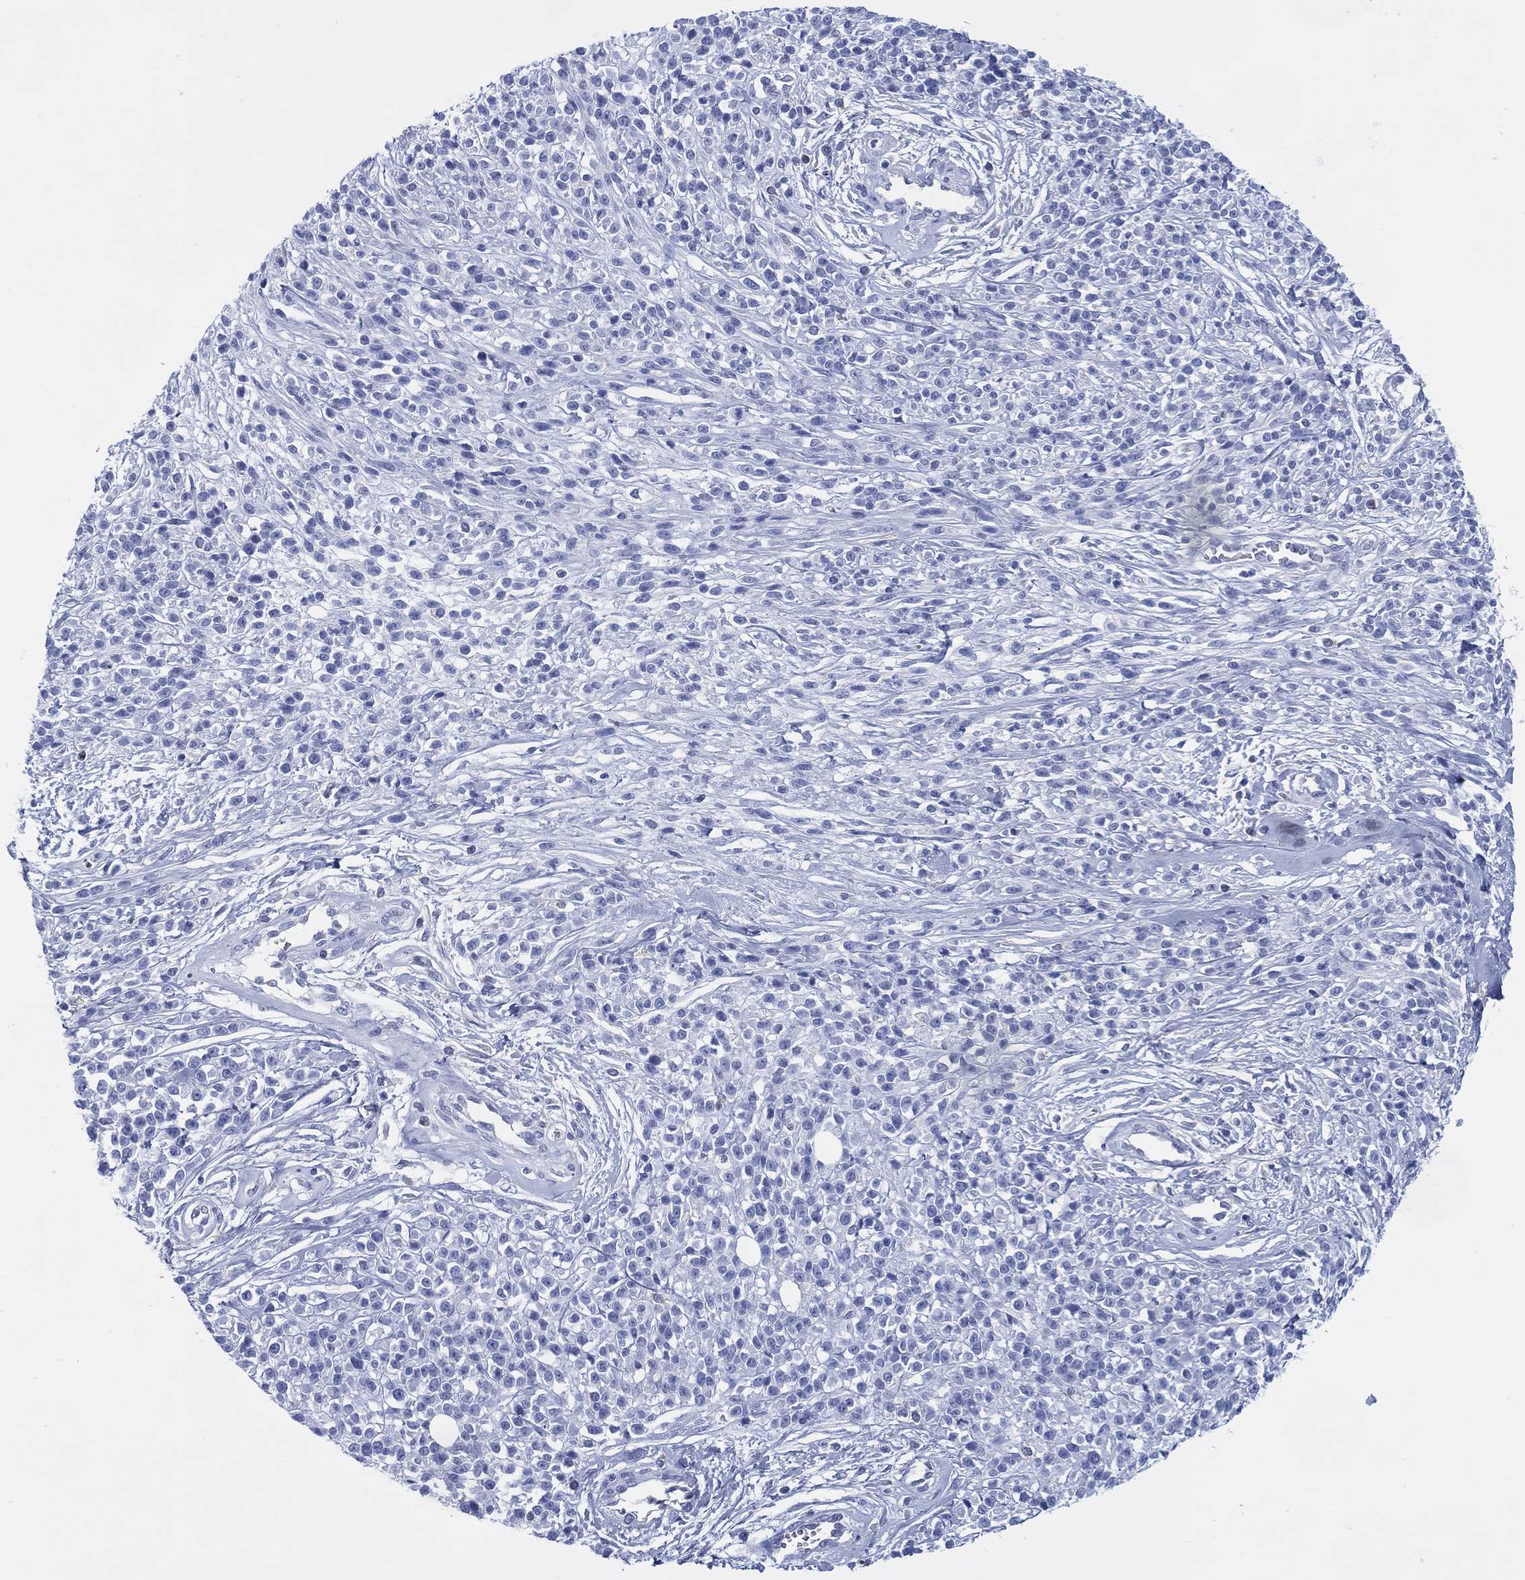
{"staining": {"intensity": "negative", "quantity": "none", "location": "none"}, "tissue": "melanoma", "cell_type": "Tumor cells", "image_type": "cancer", "snomed": [{"axis": "morphology", "description": "Malignant melanoma, NOS"}, {"axis": "topography", "description": "Skin"}, {"axis": "topography", "description": "Skin of trunk"}], "caption": "Malignant melanoma was stained to show a protein in brown. There is no significant positivity in tumor cells. (DAB IHC visualized using brightfield microscopy, high magnification).", "gene": "DDI1", "patient": {"sex": "male", "age": 74}}